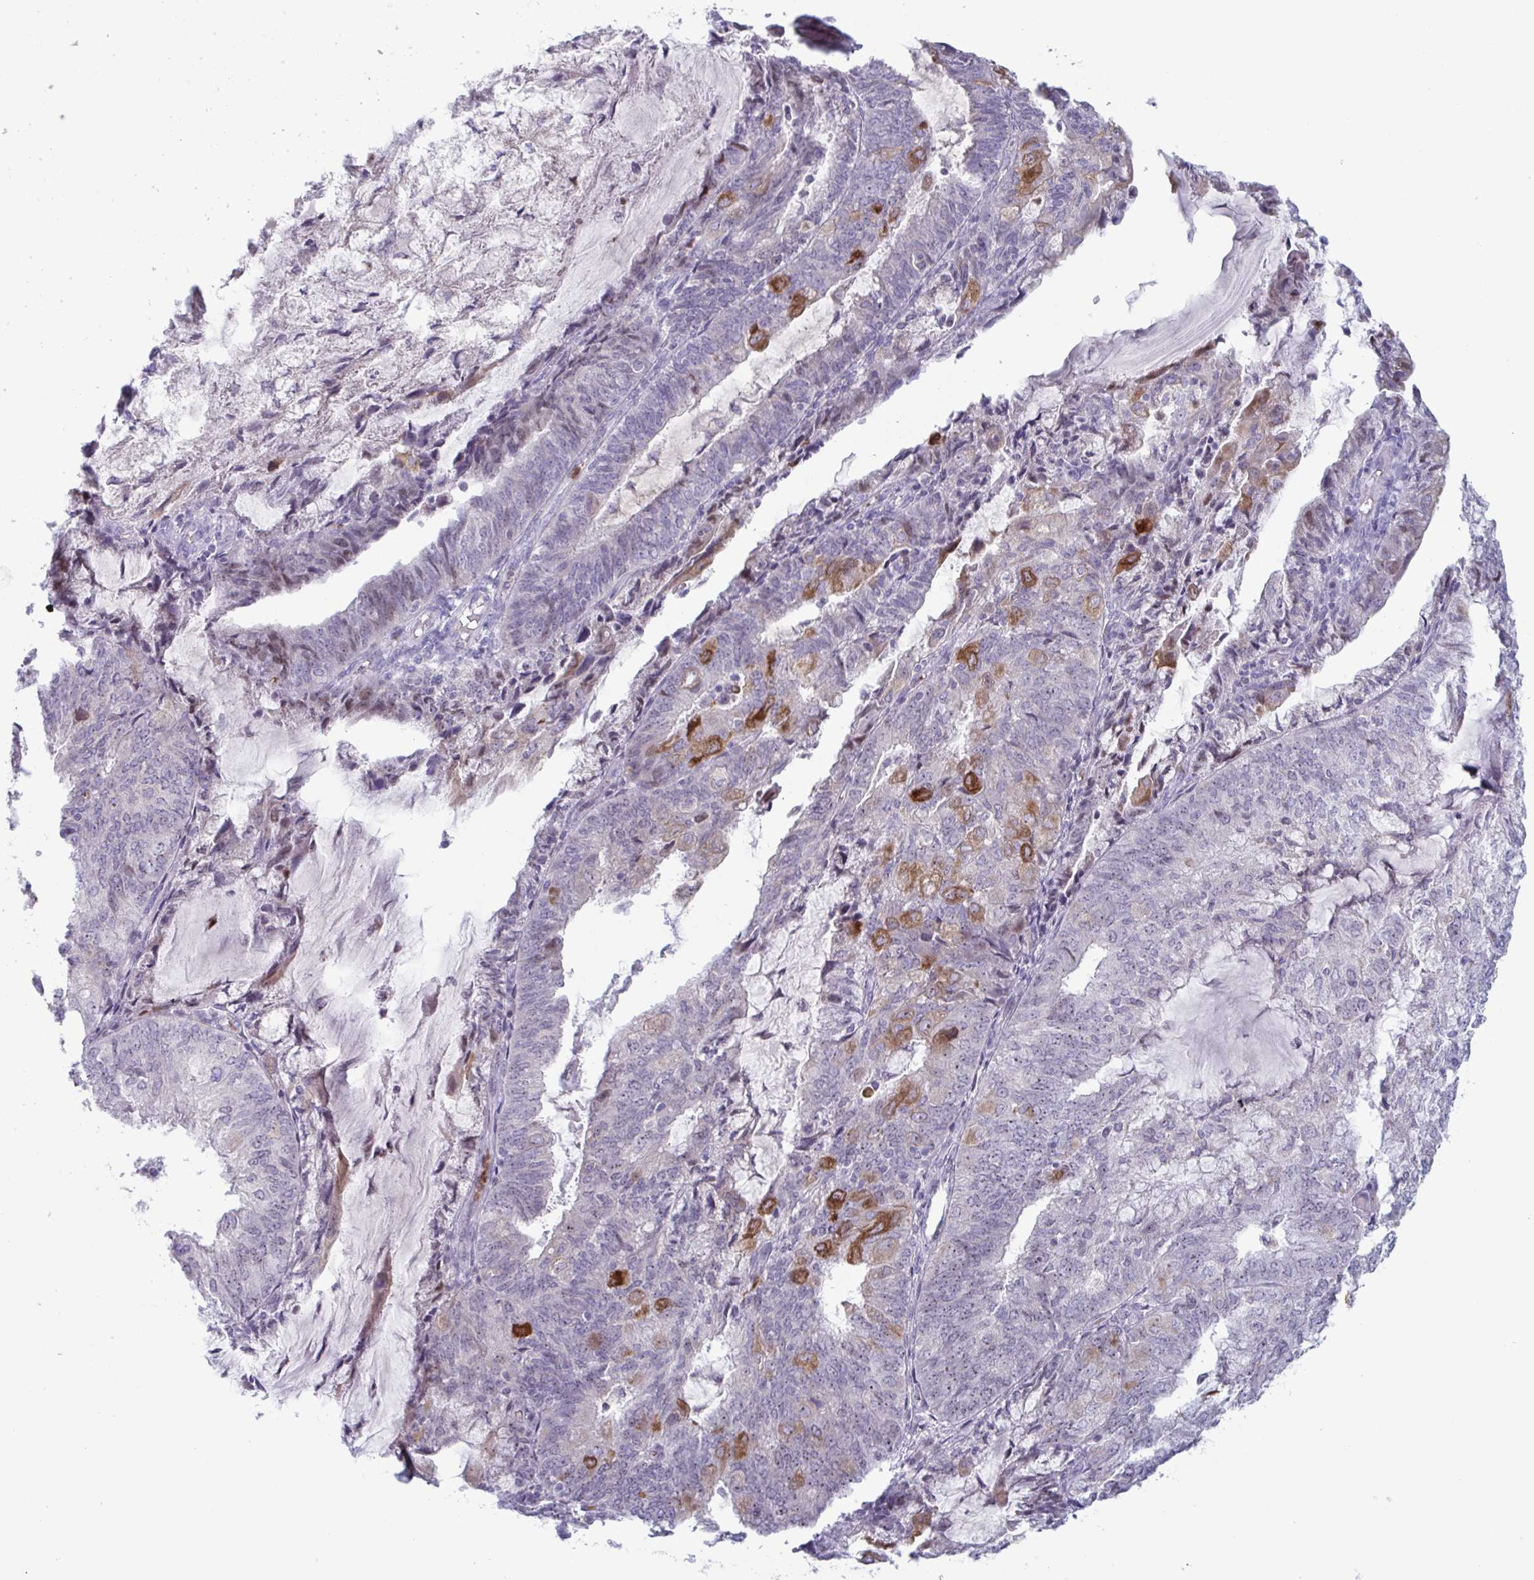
{"staining": {"intensity": "moderate", "quantity": "<25%", "location": "cytoplasmic/membranous"}, "tissue": "endometrial cancer", "cell_type": "Tumor cells", "image_type": "cancer", "snomed": [{"axis": "morphology", "description": "Adenocarcinoma, NOS"}, {"axis": "topography", "description": "Endometrium"}], "caption": "Brown immunohistochemical staining in human endometrial adenocarcinoma reveals moderate cytoplasmic/membranous staining in about <25% of tumor cells.", "gene": "CYP4F11", "patient": {"sex": "female", "age": 81}}